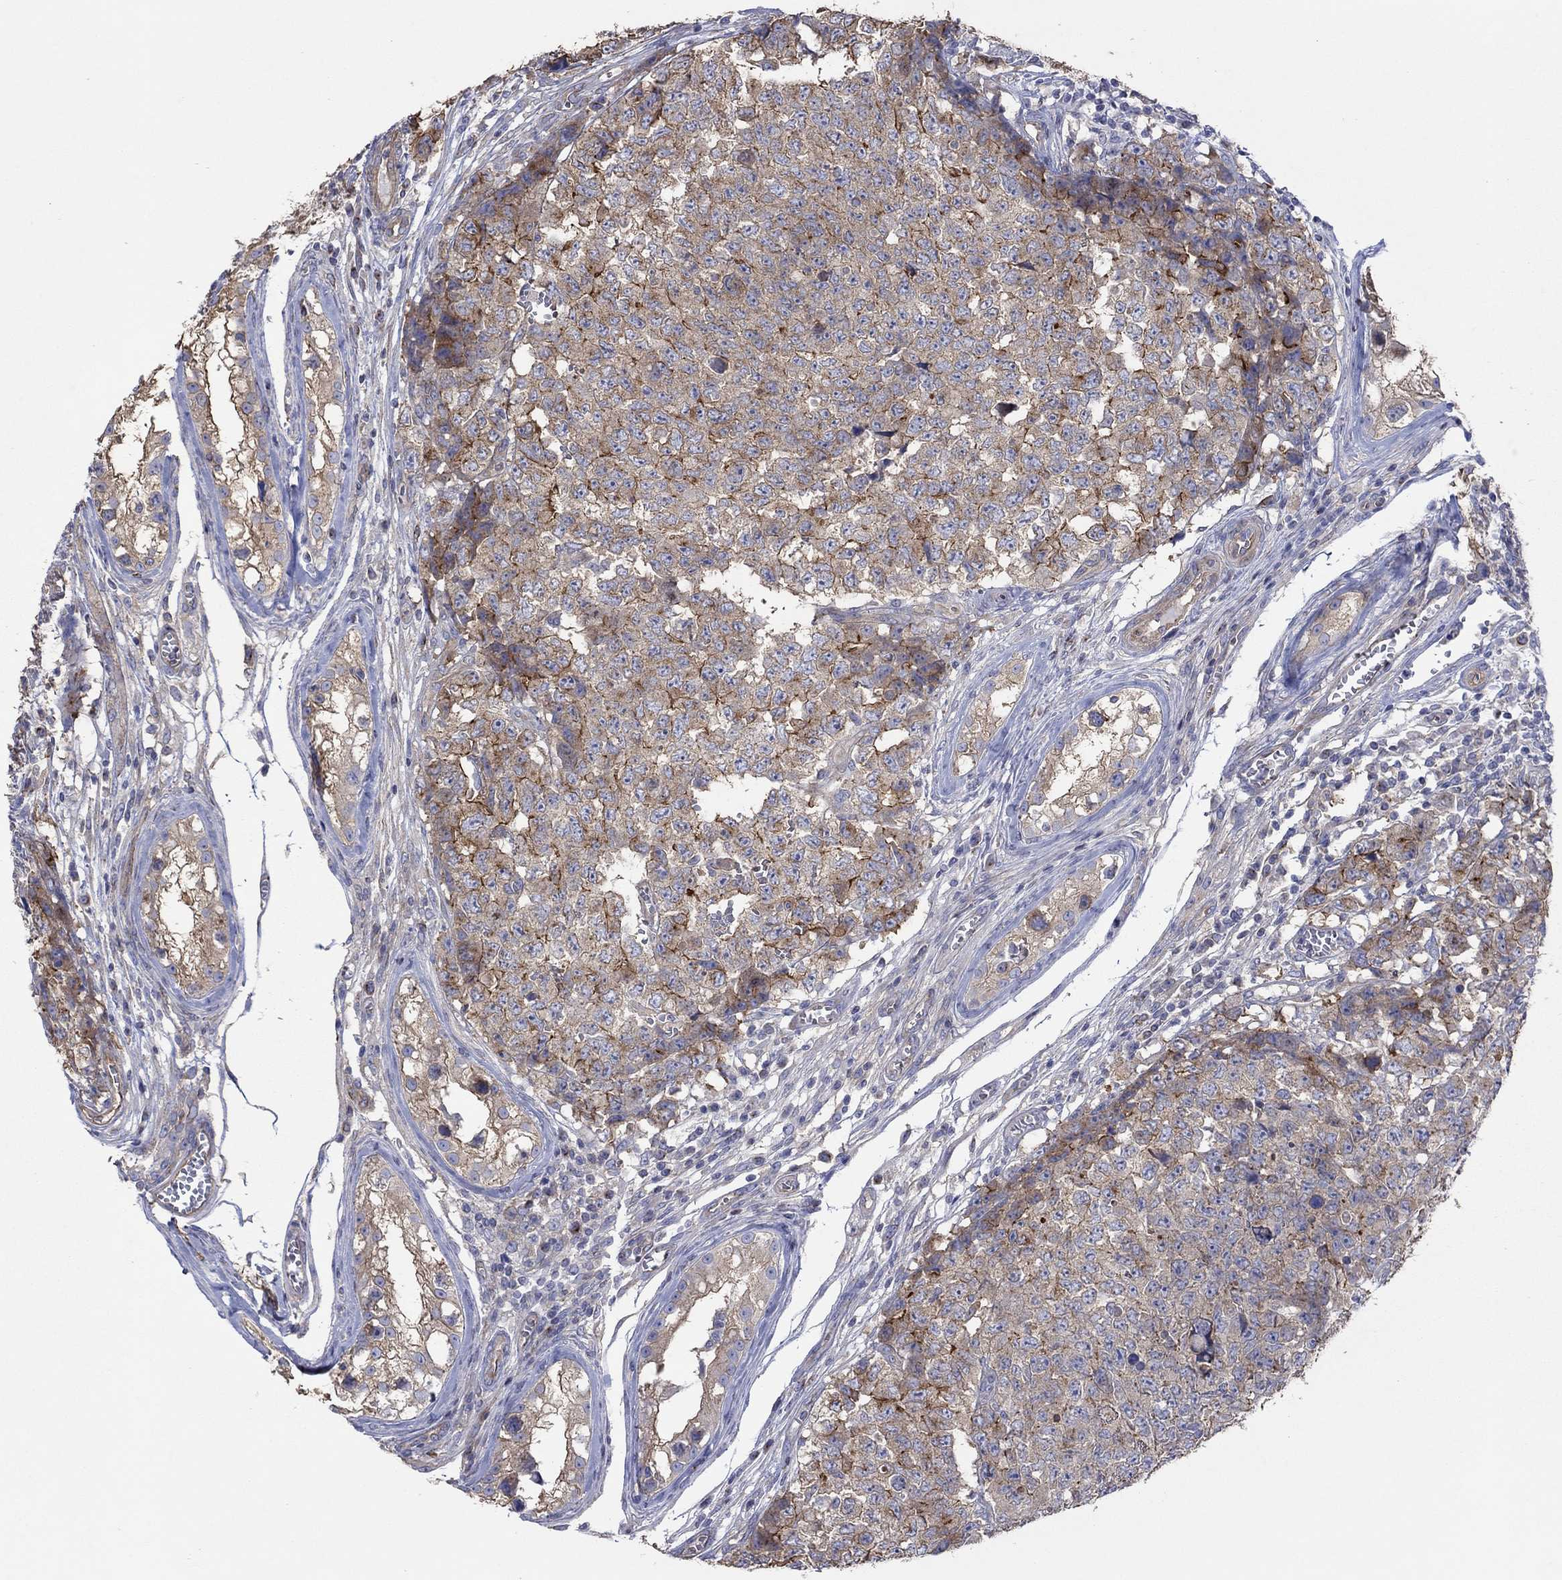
{"staining": {"intensity": "strong", "quantity": "<25%", "location": "cytoplasmic/membranous"}, "tissue": "testis cancer", "cell_type": "Tumor cells", "image_type": "cancer", "snomed": [{"axis": "morphology", "description": "Carcinoma, Embryonal, NOS"}, {"axis": "topography", "description": "Testis"}], "caption": "There is medium levels of strong cytoplasmic/membranous expression in tumor cells of testis cancer (embryonal carcinoma), as demonstrated by immunohistochemical staining (brown color).", "gene": "TPRN", "patient": {"sex": "male", "age": 23}}